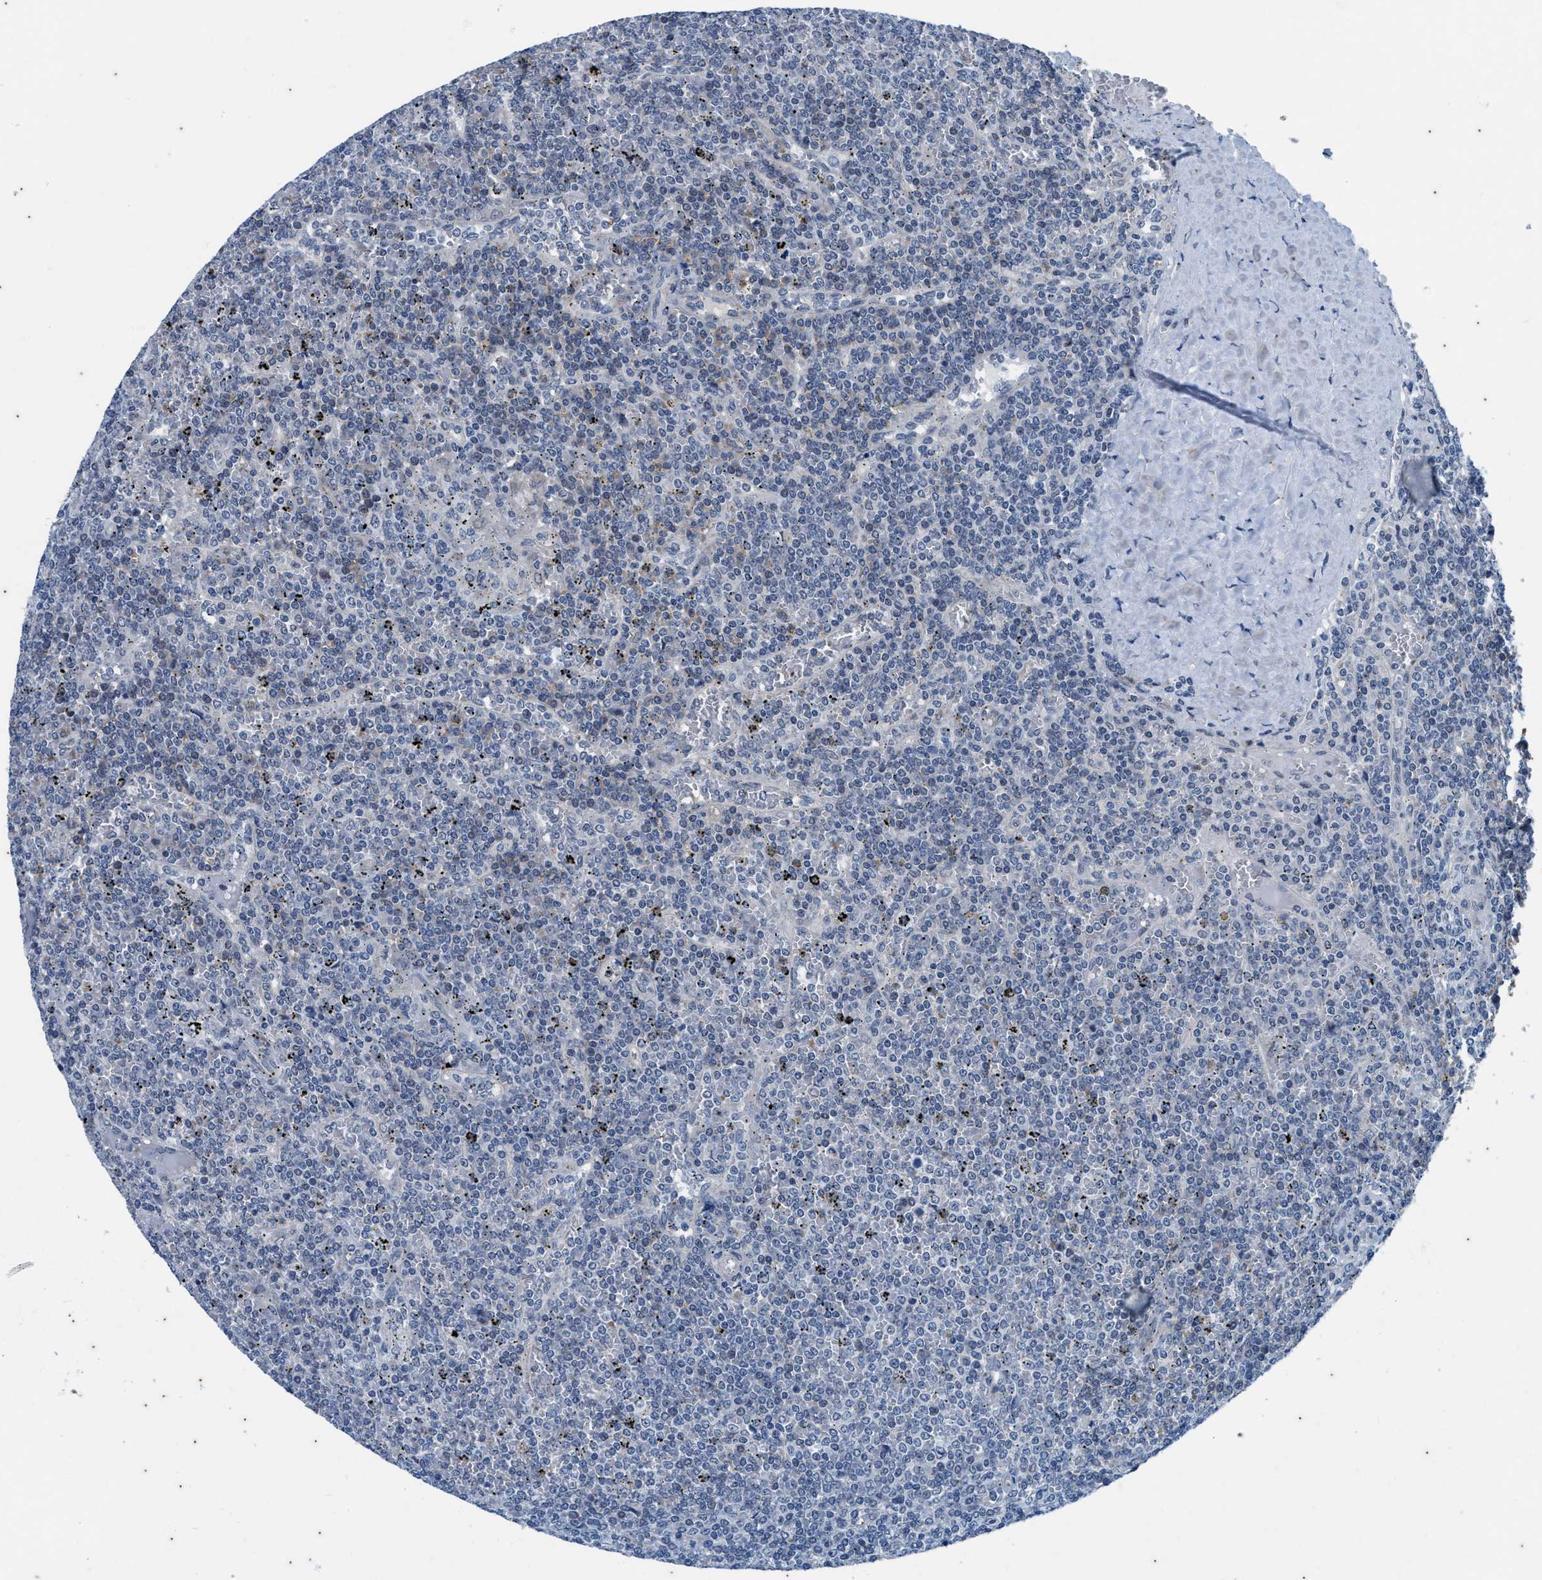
{"staining": {"intensity": "negative", "quantity": "none", "location": "none"}, "tissue": "lymphoma", "cell_type": "Tumor cells", "image_type": "cancer", "snomed": [{"axis": "morphology", "description": "Malignant lymphoma, non-Hodgkin's type, Low grade"}, {"axis": "topography", "description": "Spleen"}], "caption": "DAB (3,3'-diaminobenzidine) immunohistochemical staining of human malignant lymphoma, non-Hodgkin's type (low-grade) displays no significant staining in tumor cells.", "gene": "KIF24", "patient": {"sex": "female", "age": 19}}